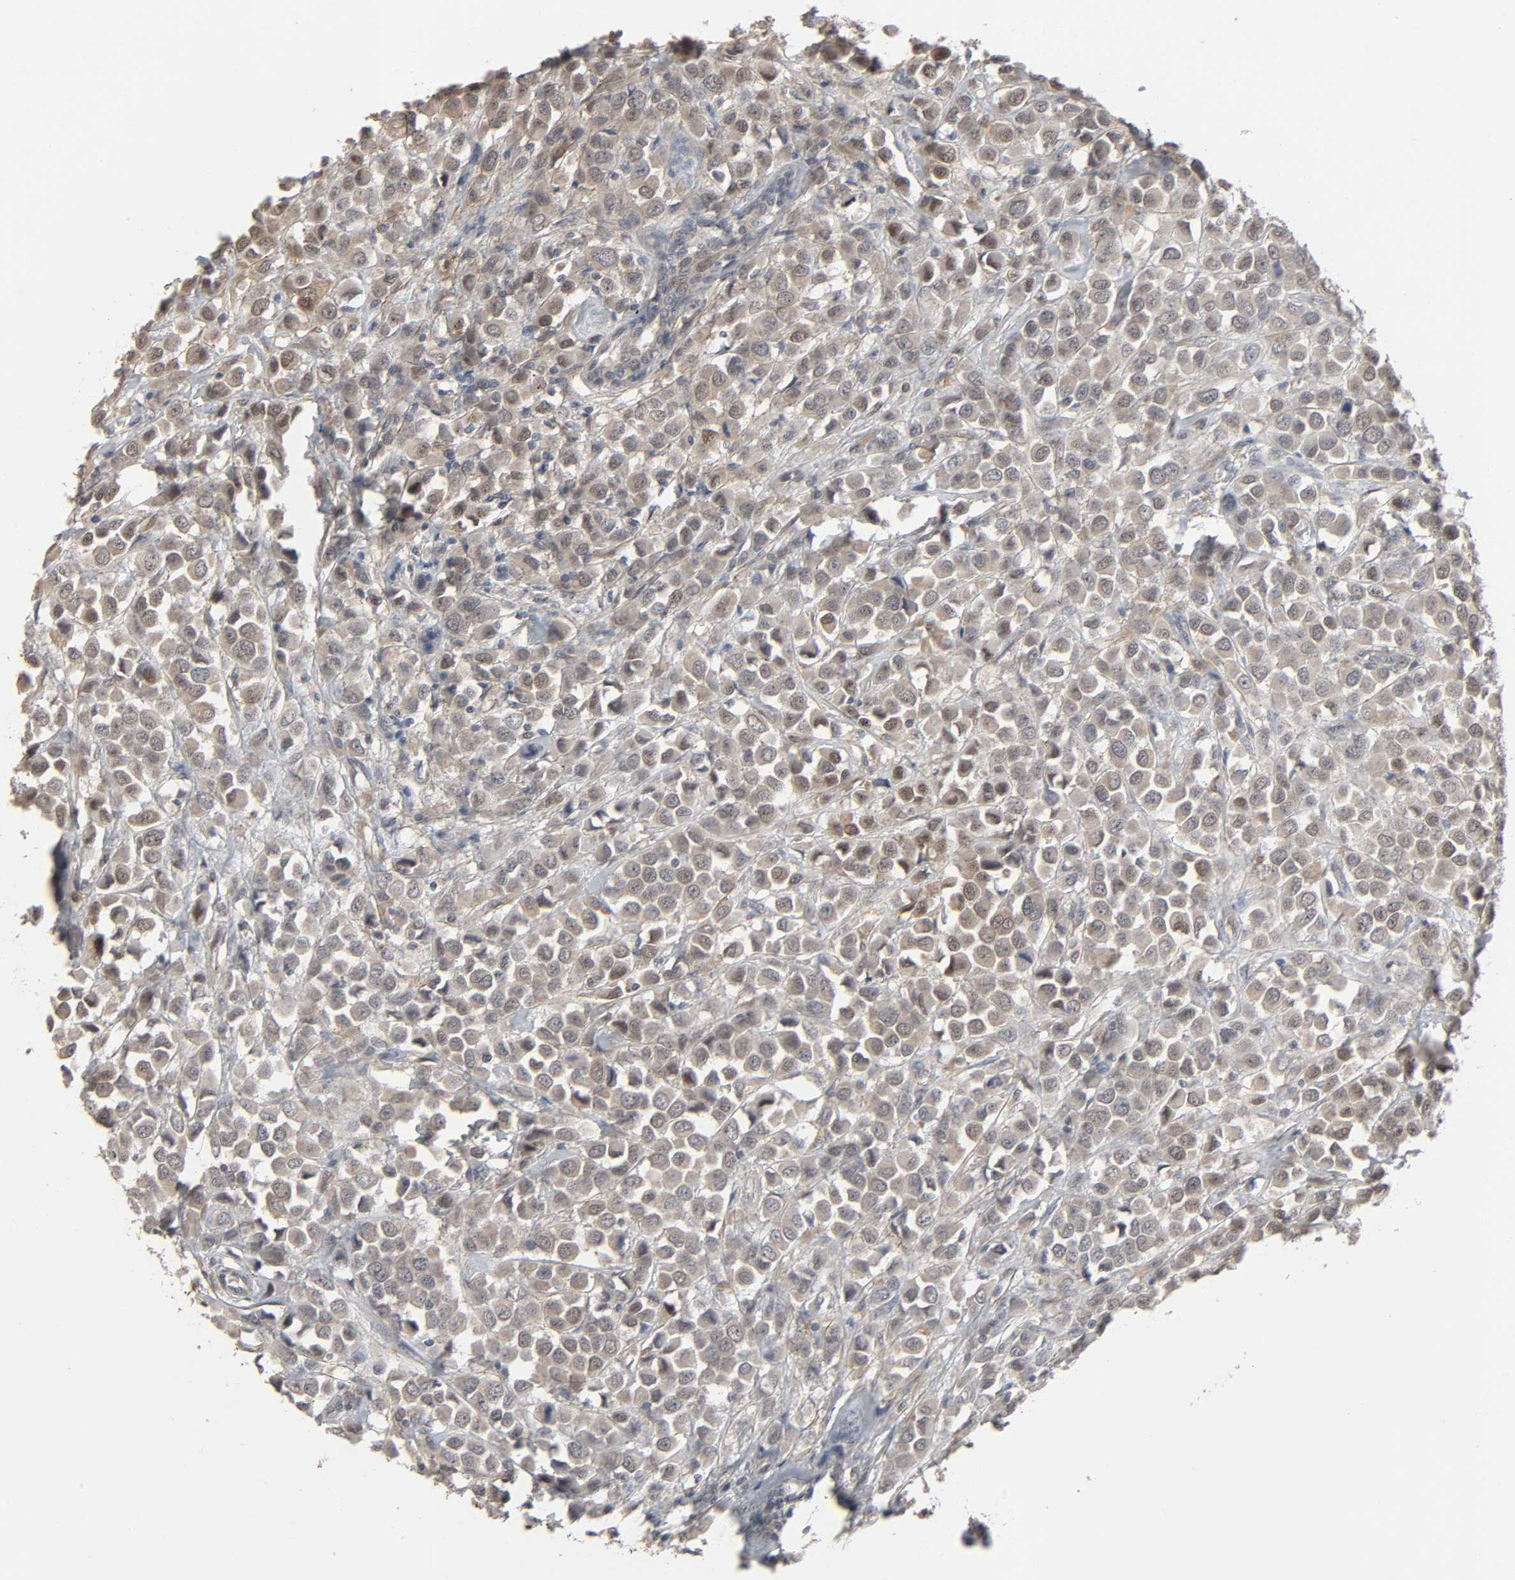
{"staining": {"intensity": "weak", "quantity": "<25%", "location": "cytoplasmic/membranous"}, "tissue": "breast cancer", "cell_type": "Tumor cells", "image_type": "cancer", "snomed": [{"axis": "morphology", "description": "Duct carcinoma"}, {"axis": "topography", "description": "Breast"}], "caption": "The photomicrograph exhibits no staining of tumor cells in breast cancer.", "gene": "ZNF222", "patient": {"sex": "female", "age": 61}}